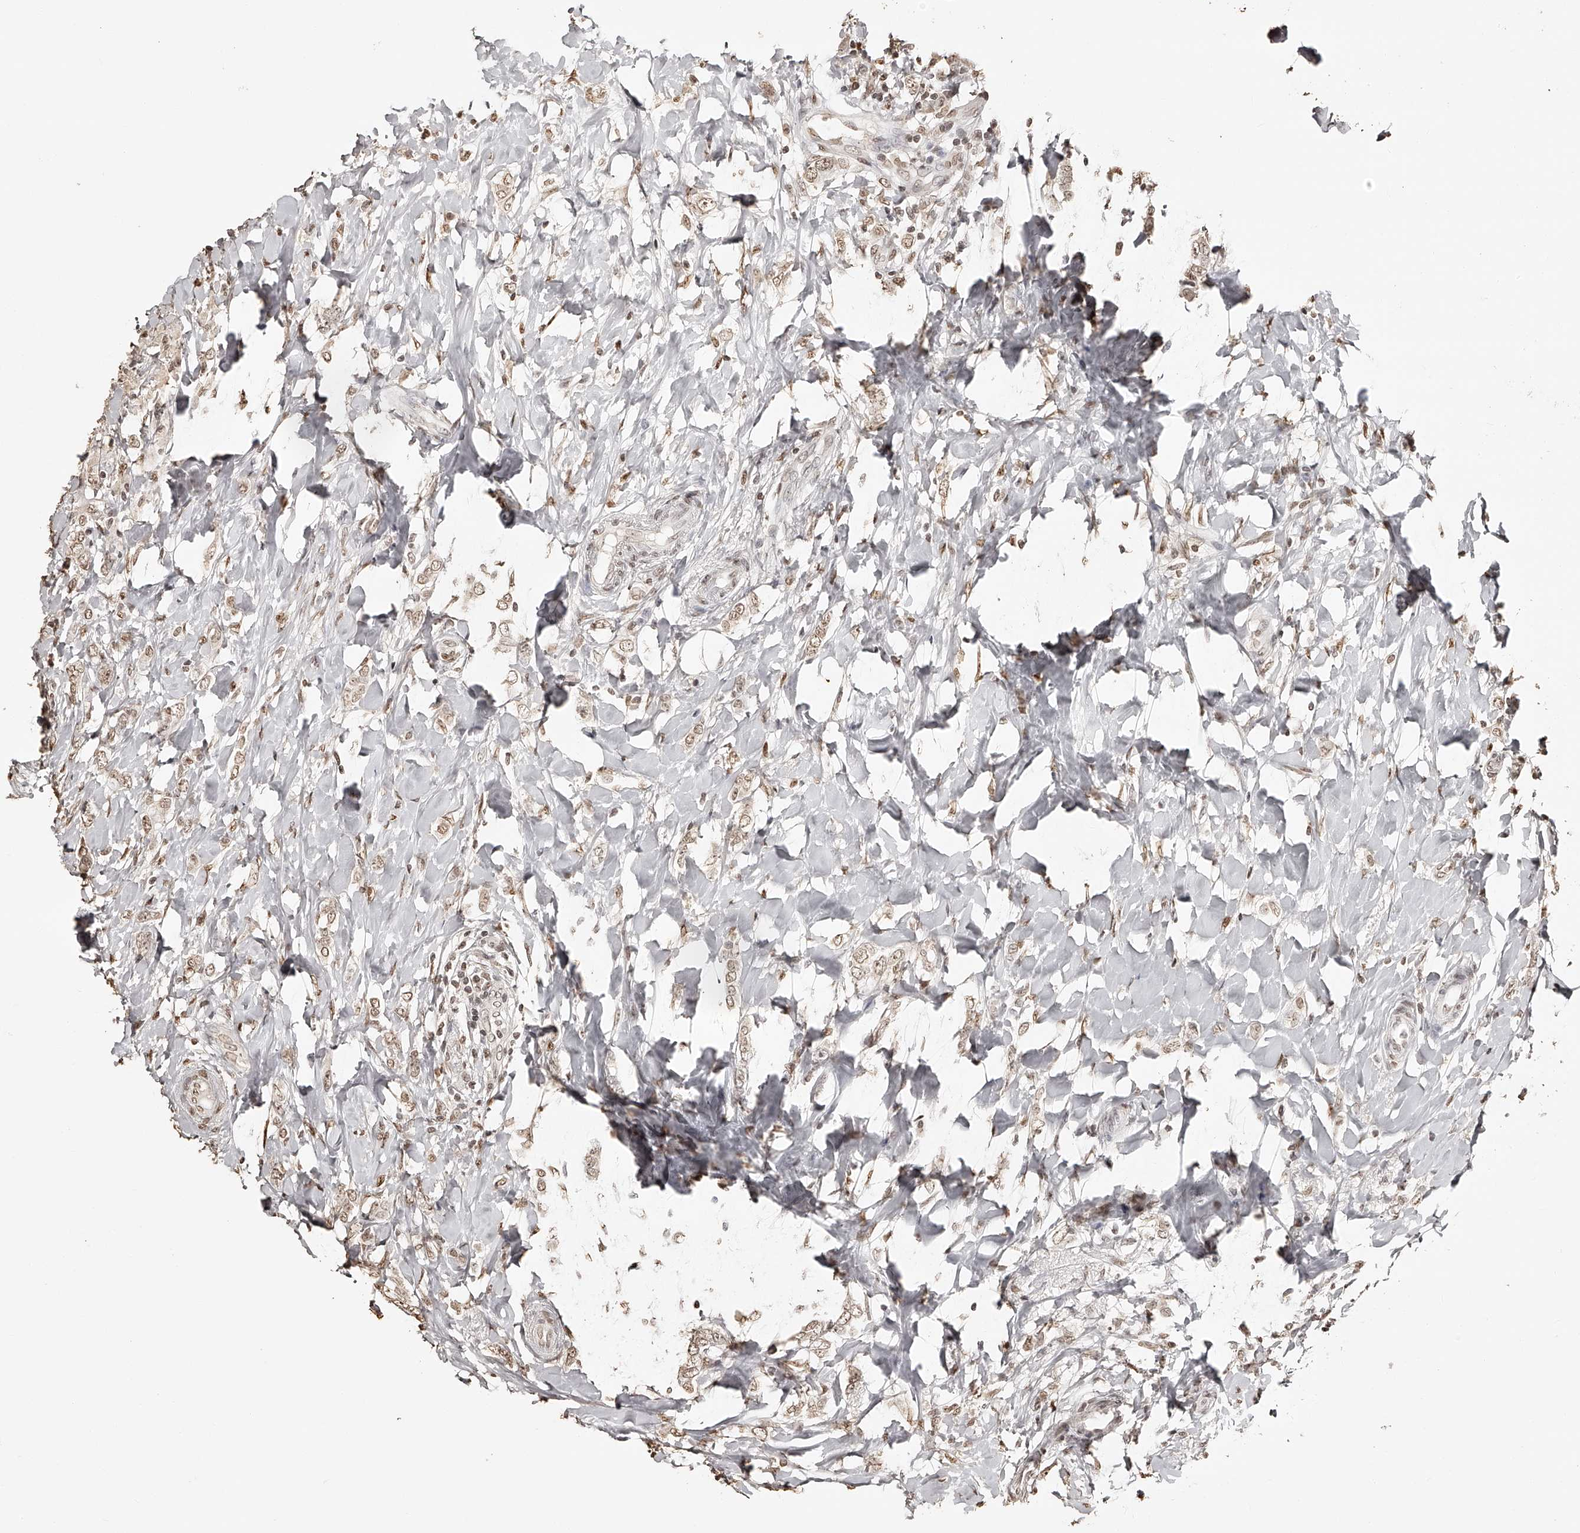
{"staining": {"intensity": "weak", "quantity": ">75%", "location": "nuclear"}, "tissue": "breast cancer", "cell_type": "Tumor cells", "image_type": "cancer", "snomed": [{"axis": "morphology", "description": "Normal tissue, NOS"}, {"axis": "morphology", "description": "Lobular carcinoma"}, {"axis": "topography", "description": "Breast"}], "caption": "Tumor cells show weak nuclear staining in approximately >75% of cells in breast cancer (lobular carcinoma). The protein of interest is shown in brown color, while the nuclei are stained blue.", "gene": "ZNF503", "patient": {"sex": "female", "age": 47}}